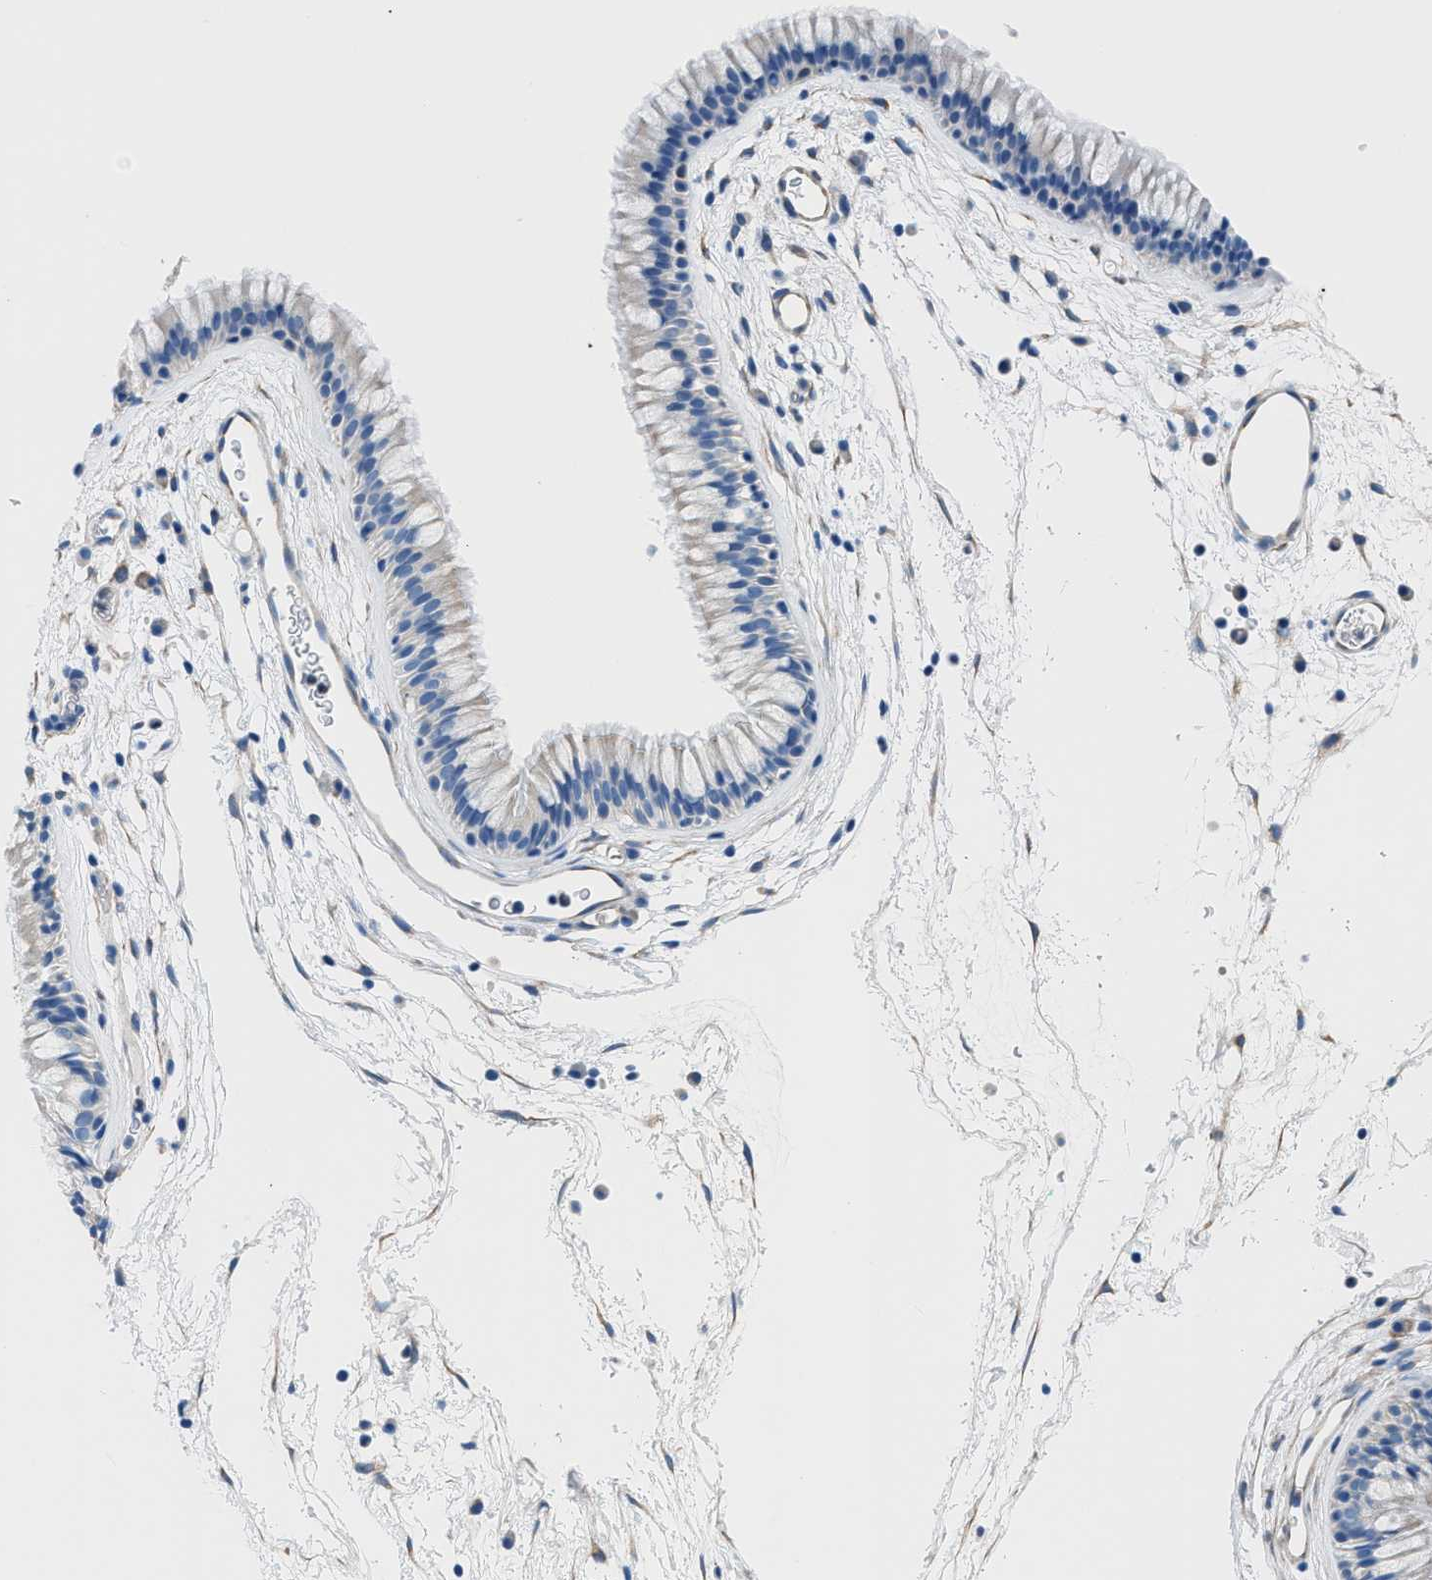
{"staining": {"intensity": "negative", "quantity": "none", "location": "none"}, "tissue": "nasopharynx", "cell_type": "Respiratory epithelial cells", "image_type": "normal", "snomed": [{"axis": "morphology", "description": "Normal tissue, NOS"}, {"axis": "morphology", "description": "Inflammation, NOS"}, {"axis": "topography", "description": "Nasopharynx"}], "caption": "Unremarkable nasopharynx was stained to show a protein in brown. There is no significant positivity in respiratory epithelial cells. (Immunohistochemistry (ihc), brightfield microscopy, high magnification).", "gene": "ITPR1", "patient": {"sex": "male", "age": 48}}